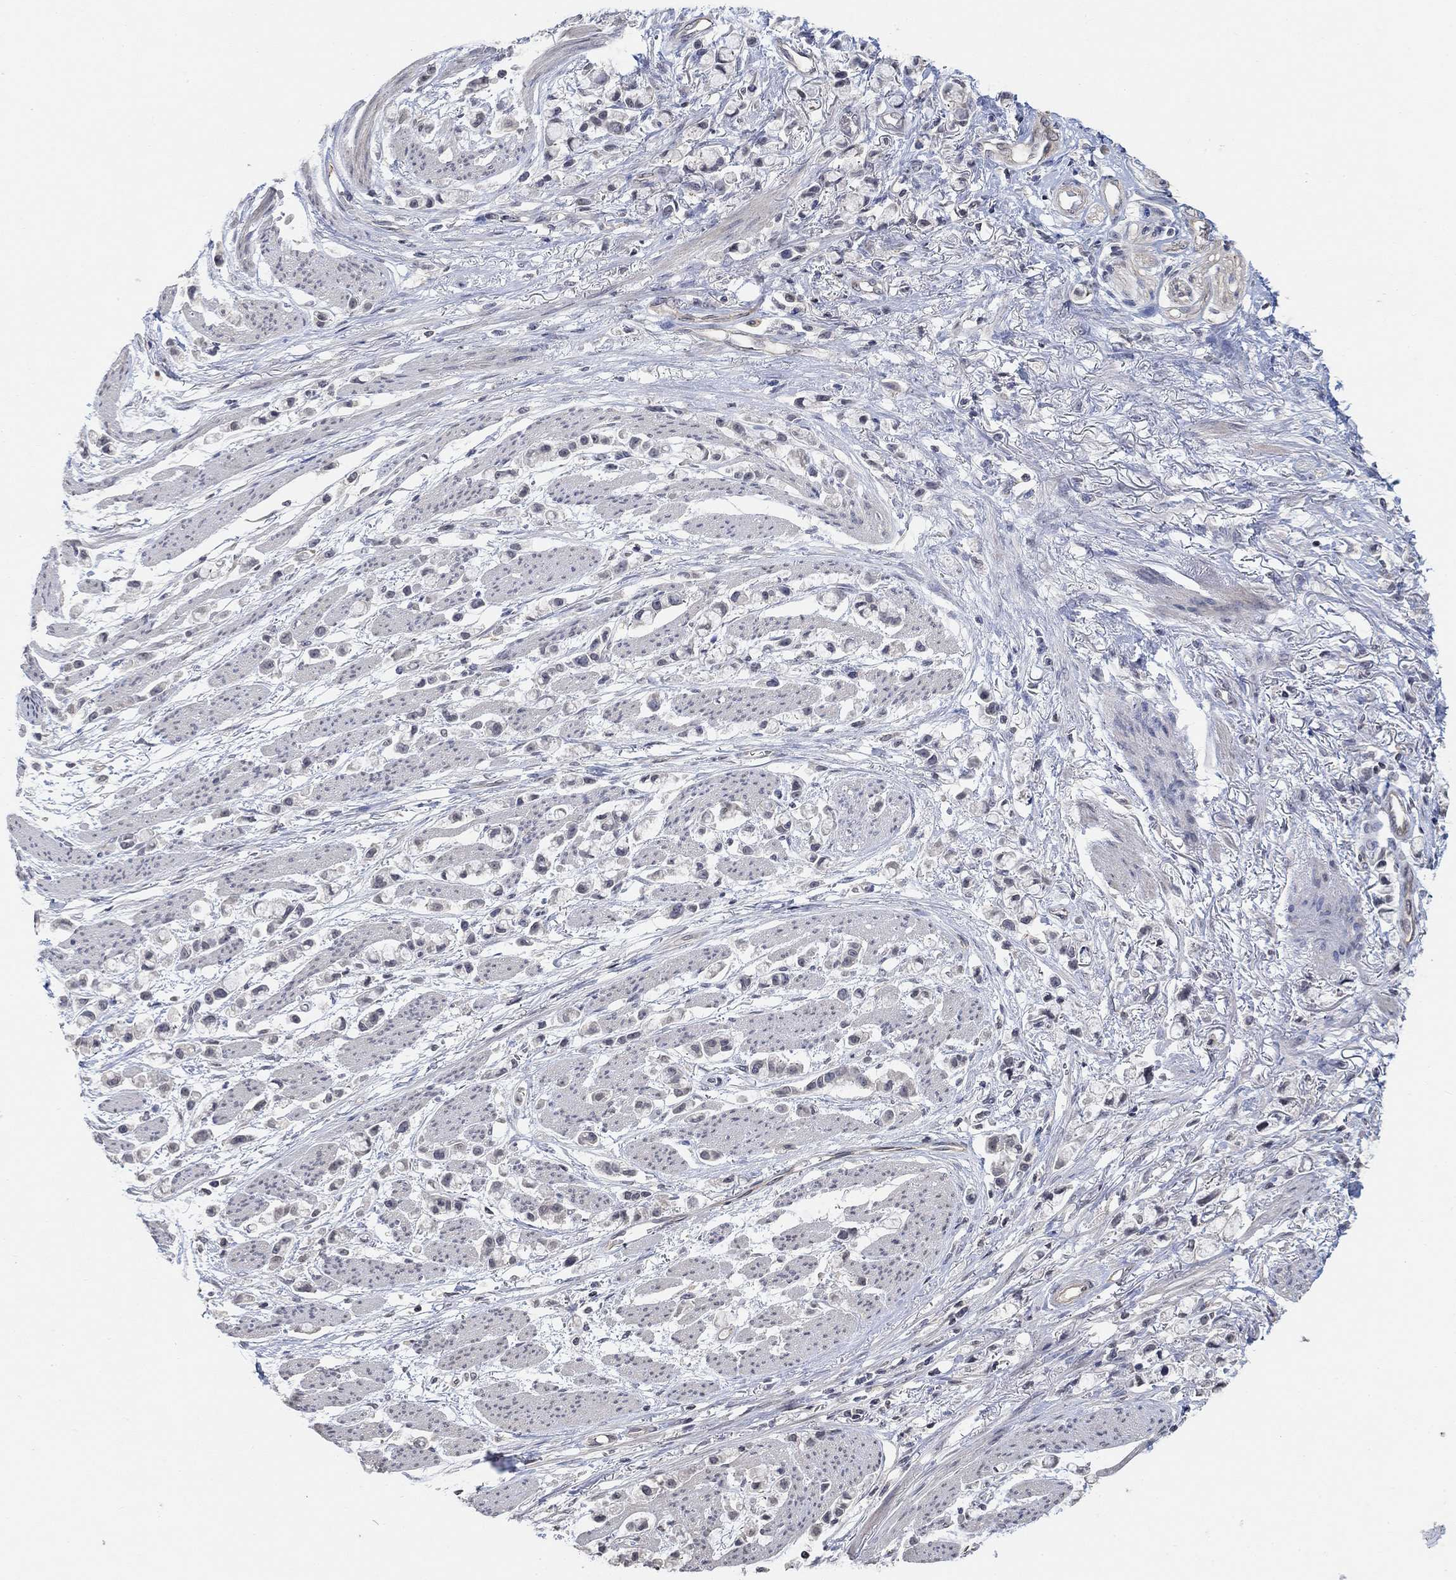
{"staining": {"intensity": "negative", "quantity": "none", "location": "none"}, "tissue": "stomach cancer", "cell_type": "Tumor cells", "image_type": "cancer", "snomed": [{"axis": "morphology", "description": "Adenocarcinoma, NOS"}, {"axis": "topography", "description": "Stomach"}], "caption": "Immunohistochemical staining of human stomach adenocarcinoma reveals no significant expression in tumor cells. Nuclei are stained in blue.", "gene": "UNC5B", "patient": {"sex": "female", "age": 81}}